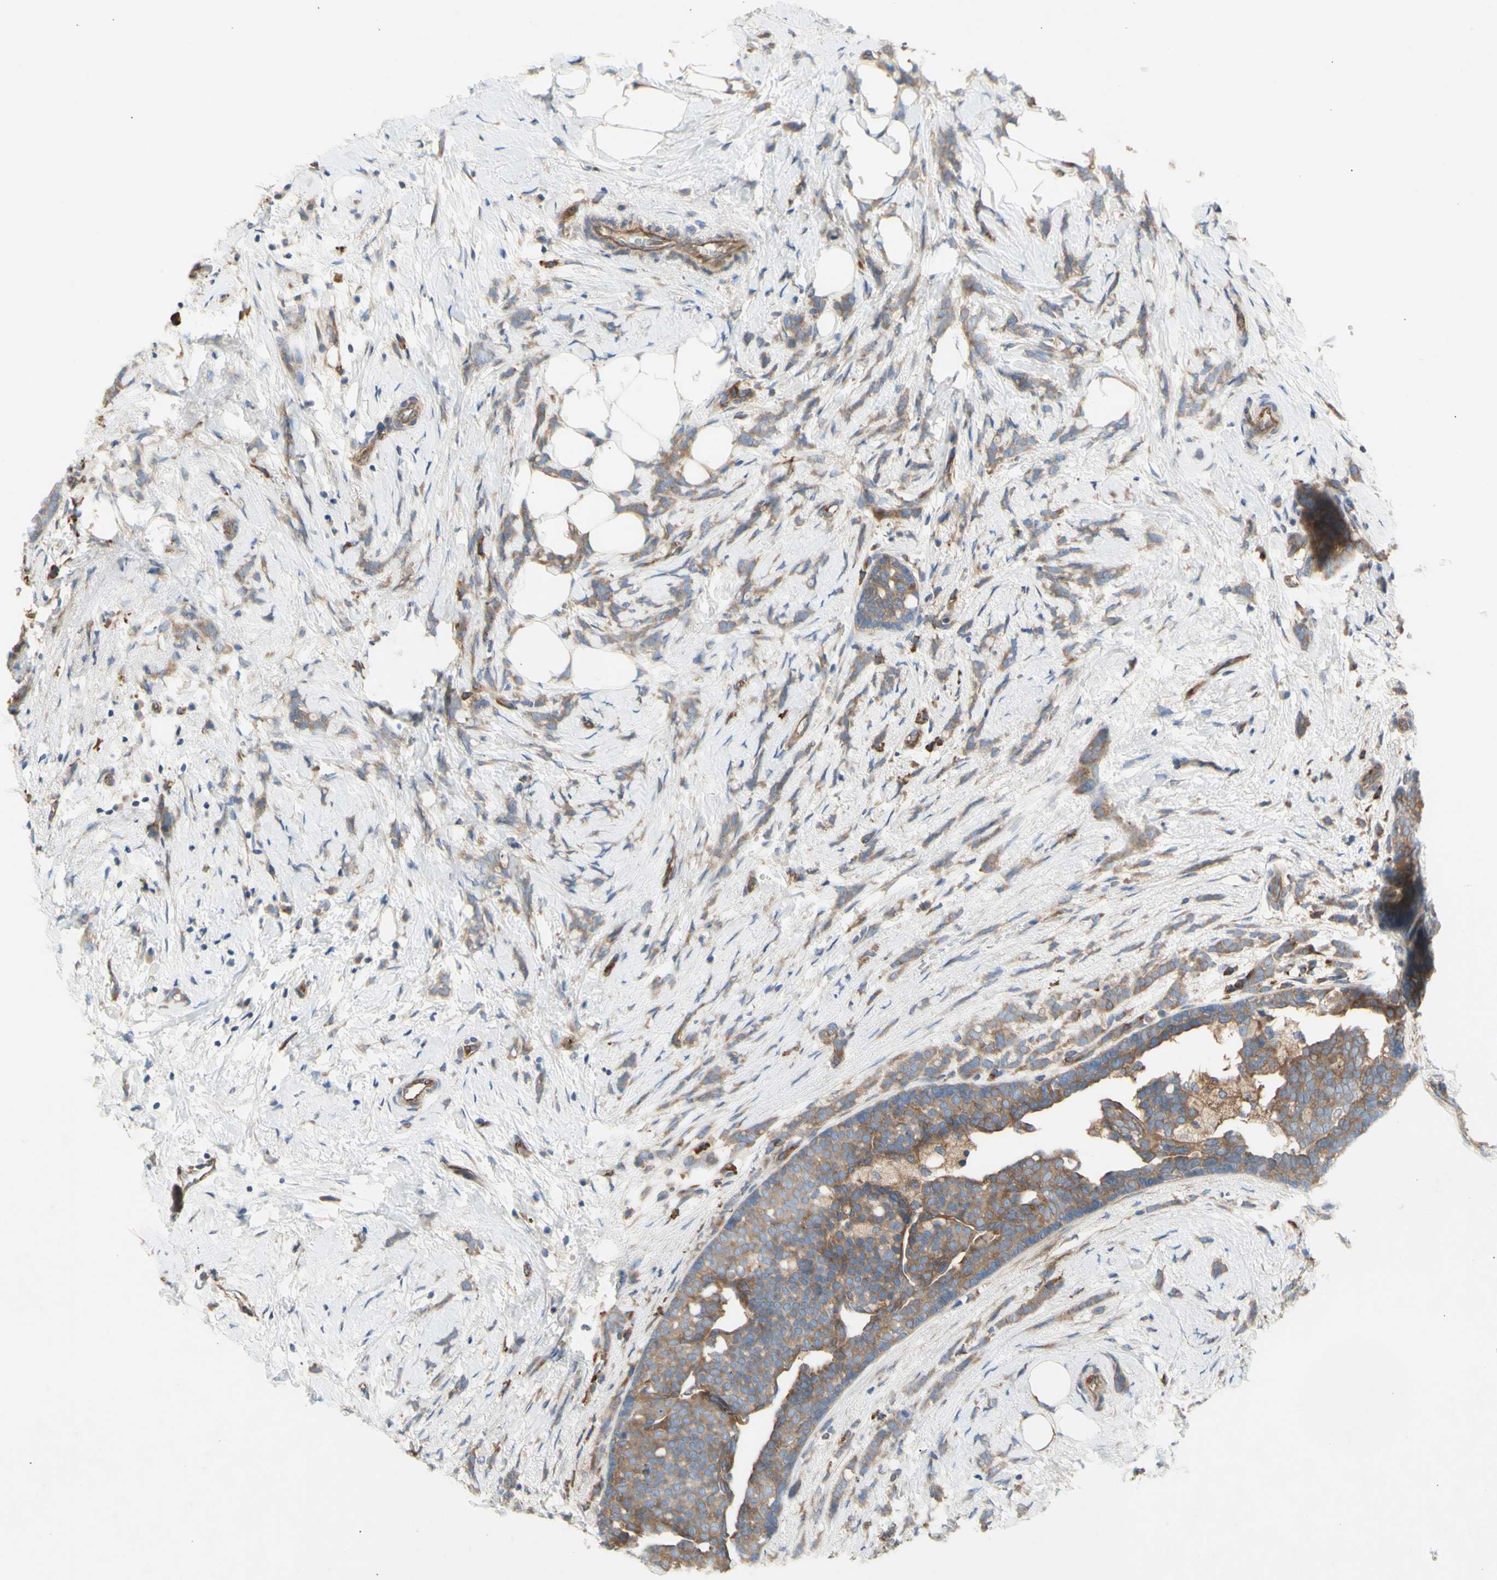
{"staining": {"intensity": "moderate", "quantity": "25%-75%", "location": "cytoplasmic/membranous"}, "tissue": "breast cancer", "cell_type": "Tumor cells", "image_type": "cancer", "snomed": [{"axis": "morphology", "description": "Lobular carcinoma, in situ"}, {"axis": "morphology", "description": "Lobular carcinoma"}, {"axis": "topography", "description": "Breast"}], "caption": "Immunohistochemistry of human breast cancer (lobular carcinoma in situ) demonstrates medium levels of moderate cytoplasmic/membranous staining in about 25%-75% of tumor cells.", "gene": "KLC1", "patient": {"sex": "female", "age": 41}}